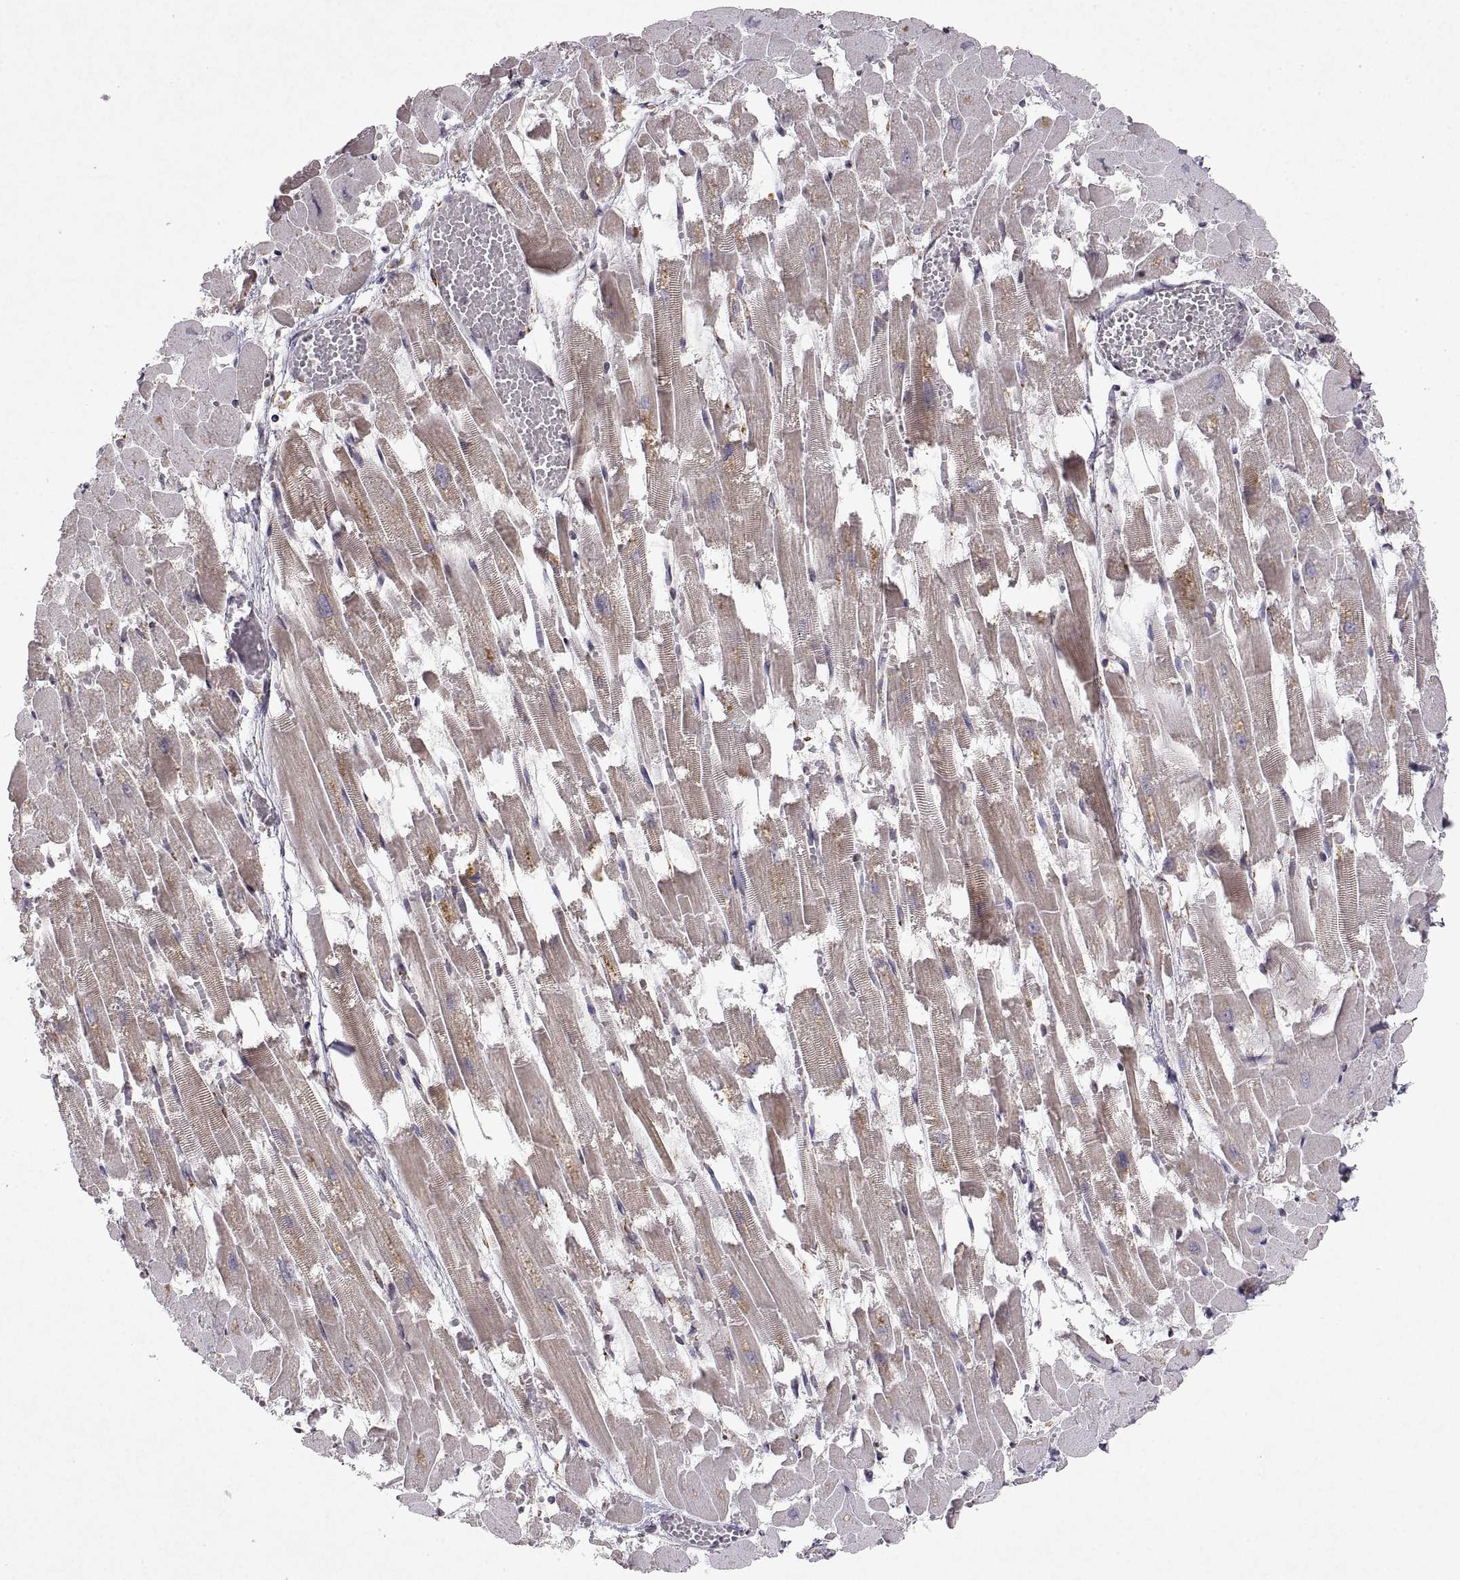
{"staining": {"intensity": "weak", "quantity": "25%-75%", "location": "cytoplasmic/membranous"}, "tissue": "heart muscle", "cell_type": "Cardiomyocytes", "image_type": "normal", "snomed": [{"axis": "morphology", "description": "Normal tissue, NOS"}, {"axis": "topography", "description": "Heart"}], "caption": "Weak cytoplasmic/membranous expression is seen in approximately 25%-75% of cardiomyocytes in unremarkable heart muscle. (brown staining indicates protein expression, while blue staining denotes nuclei).", "gene": "MANBAL", "patient": {"sex": "female", "age": 52}}